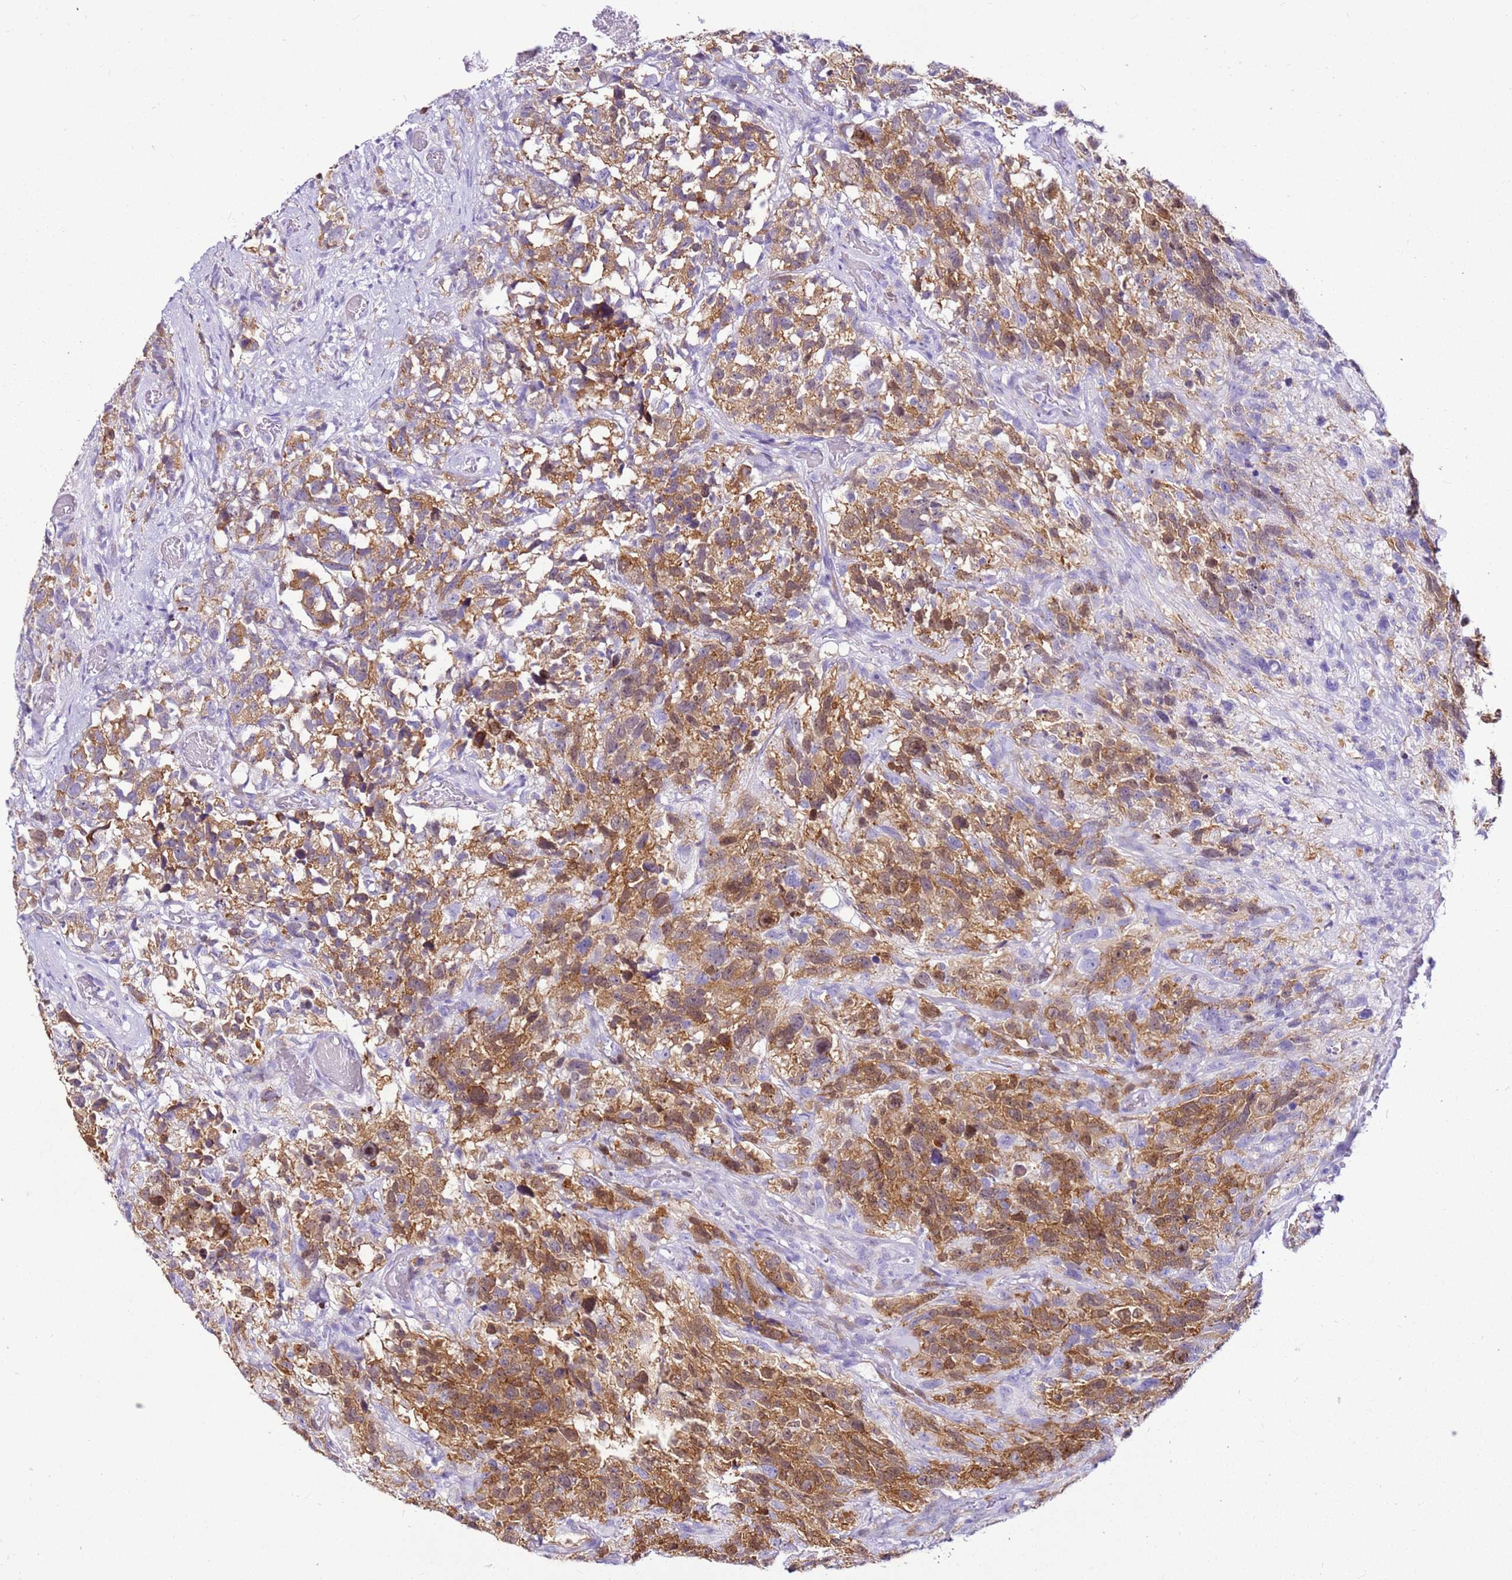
{"staining": {"intensity": "strong", "quantity": "25%-75%", "location": "cytoplasmic/membranous"}, "tissue": "glioma", "cell_type": "Tumor cells", "image_type": "cancer", "snomed": [{"axis": "morphology", "description": "Glioma, malignant, High grade"}, {"axis": "topography", "description": "Brain"}], "caption": "An image of malignant glioma (high-grade) stained for a protein shows strong cytoplasmic/membranous brown staining in tumor cells.", "gene": "SPC25", "patient": {"sex": "male", "age": 69}}